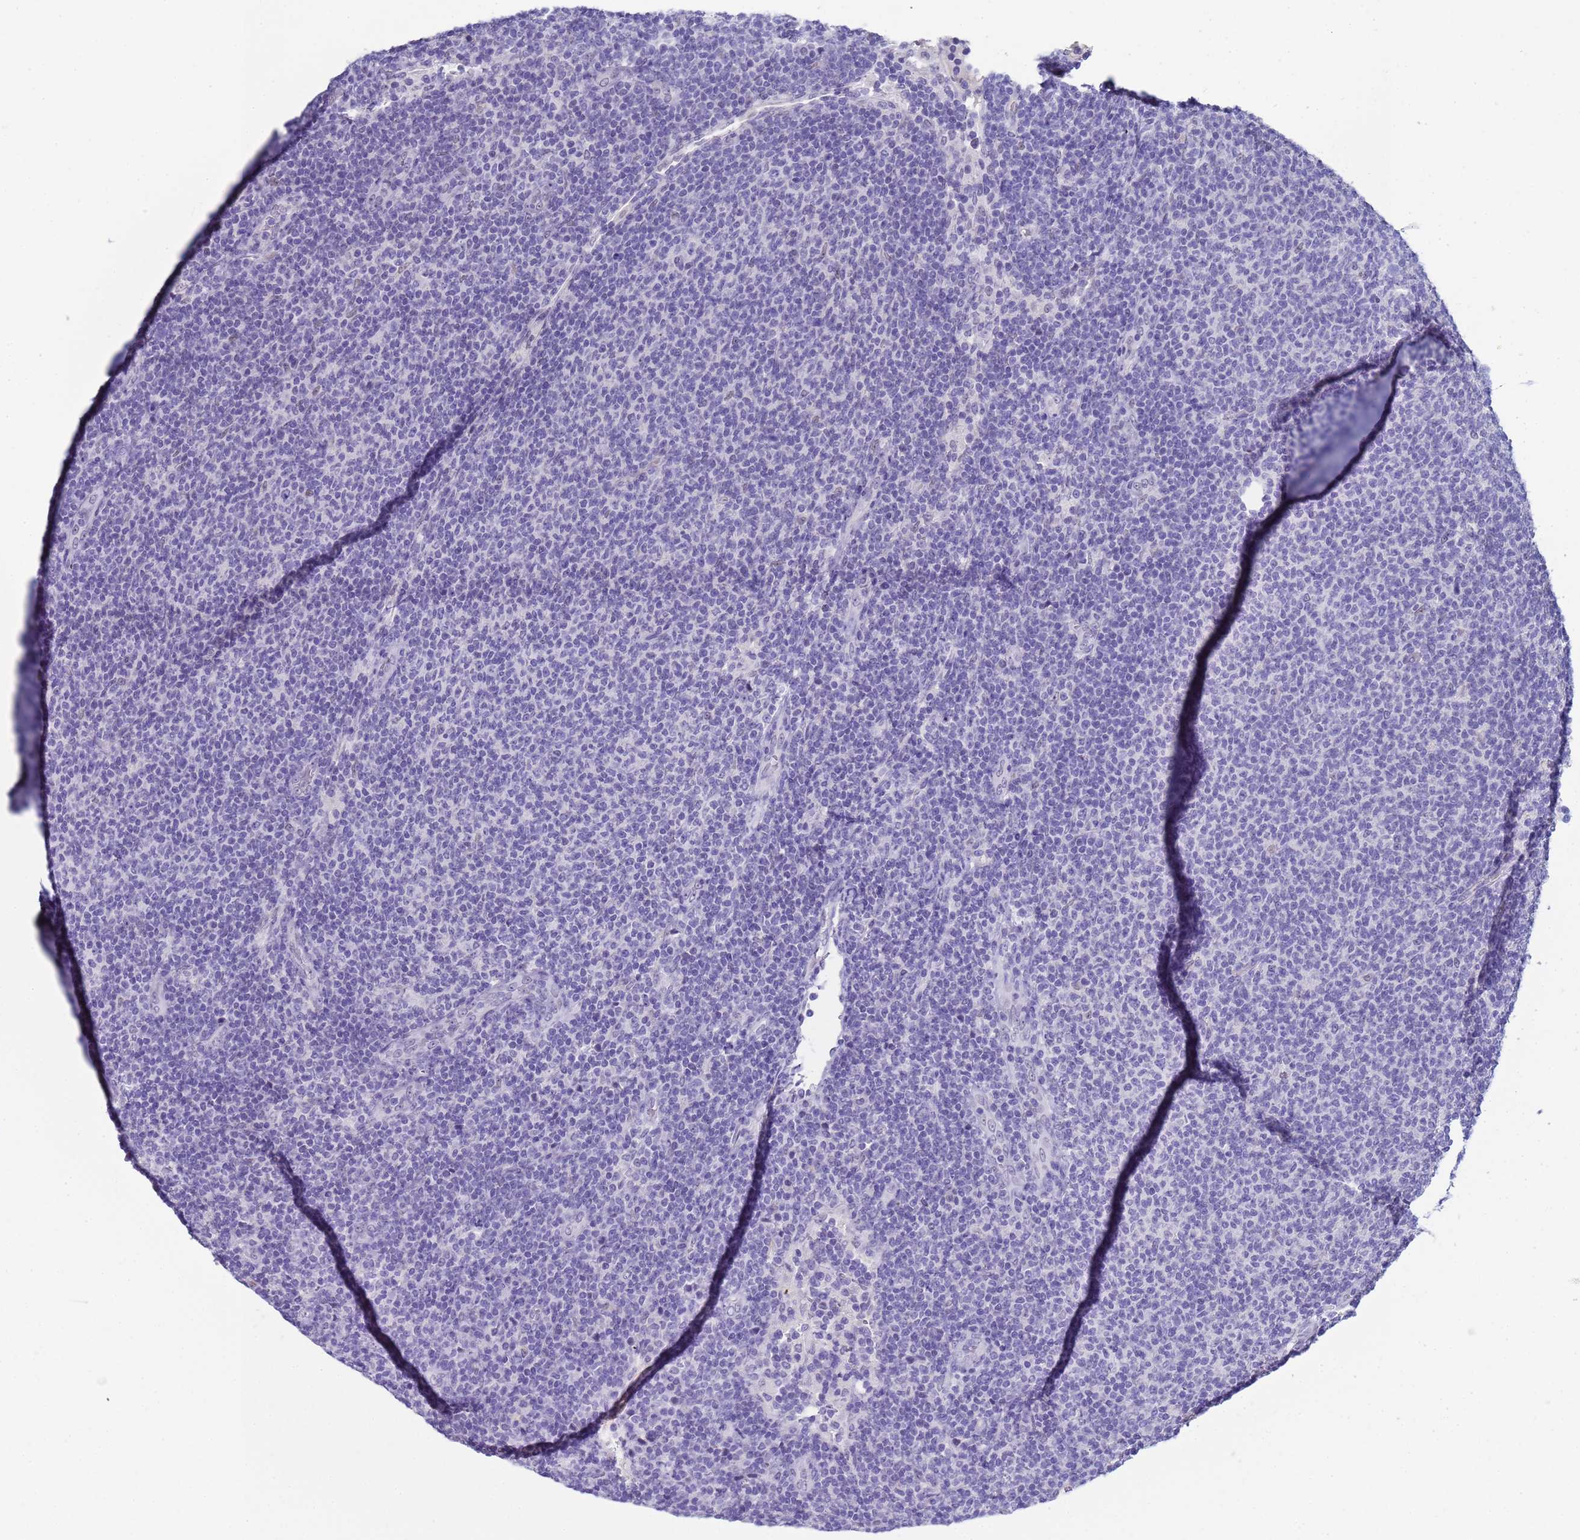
{"staining": {"intensity": "negative", "quantity": "none", "location": "none"}, "tissue": "lymphoma", "cell_type": "Tumor cells", "image_type": "cancer", "snomed": [{"axis": "morphology", "description": "Malignant lymphoma, non-Hodgkin's type, Low grade"}, {"axis": "topography", "description": "Lymph node"}], "caption": "This is an immunohistochemistry (IHC) photomicrograph of low-grade malignant lymphoma, non-Hodgkin's type. There is no expression in tumor cells.", "gene": "CTRC", "patient": {"sex": "male", "age": 66}}